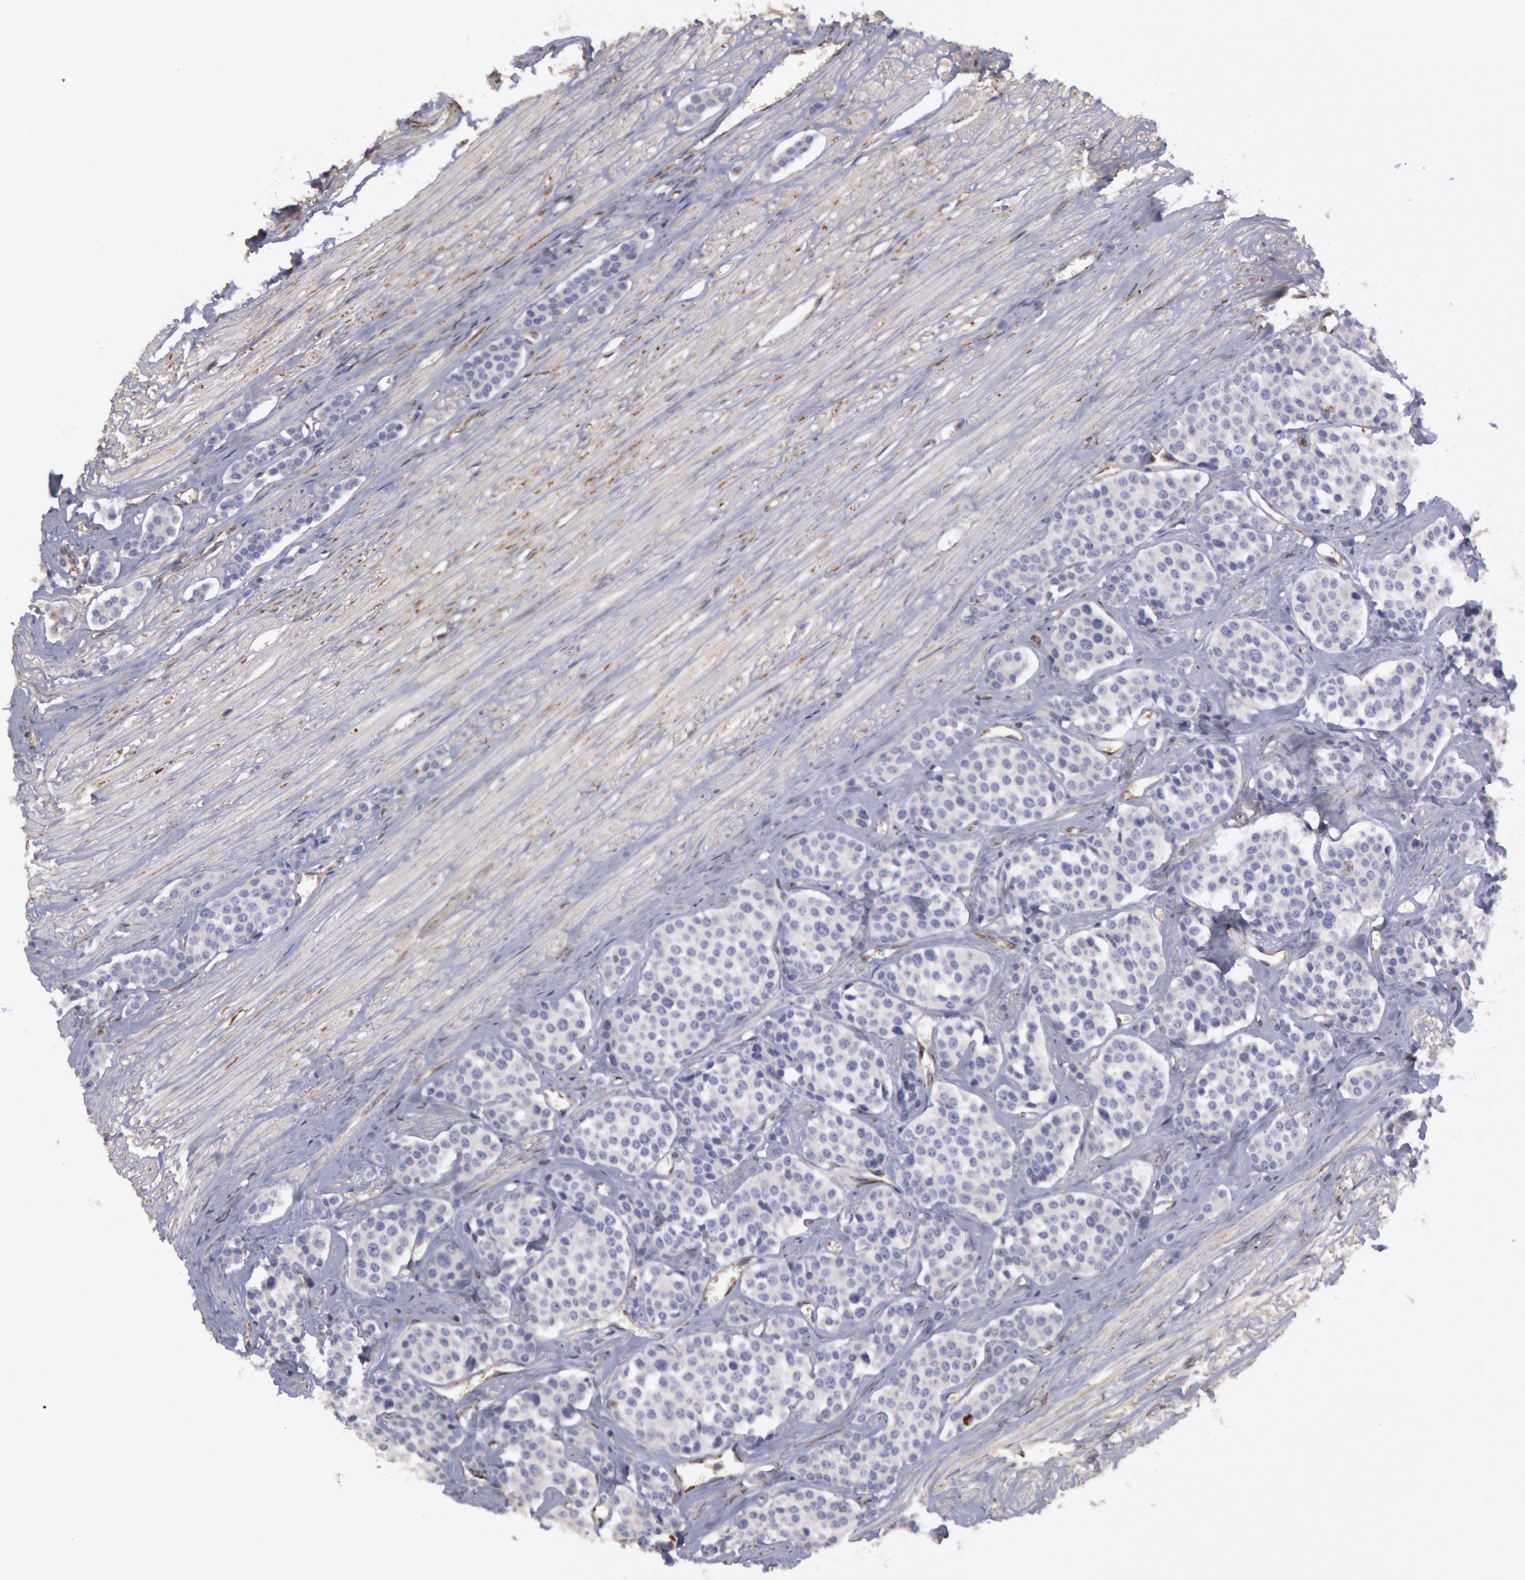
{"staining": {"intensity": "negative", "quantity": "none", "location": "none"}, "tissue": "carcinoid", "cell_type": "Tumor cells", "image_type": "cancer", "snomed": [{"axis": "morphology", "description": "Carcinoid, malignant, NOS"}, {"axis": "topography", "description": "Small intestine"}], "caption": "The histopathology image demonstrates no staining of tumor cells in malignant carcinoid. Nuclei are stained in blue.", "gene": "MPST", "patient": {"sex": "male", "age": 60}}